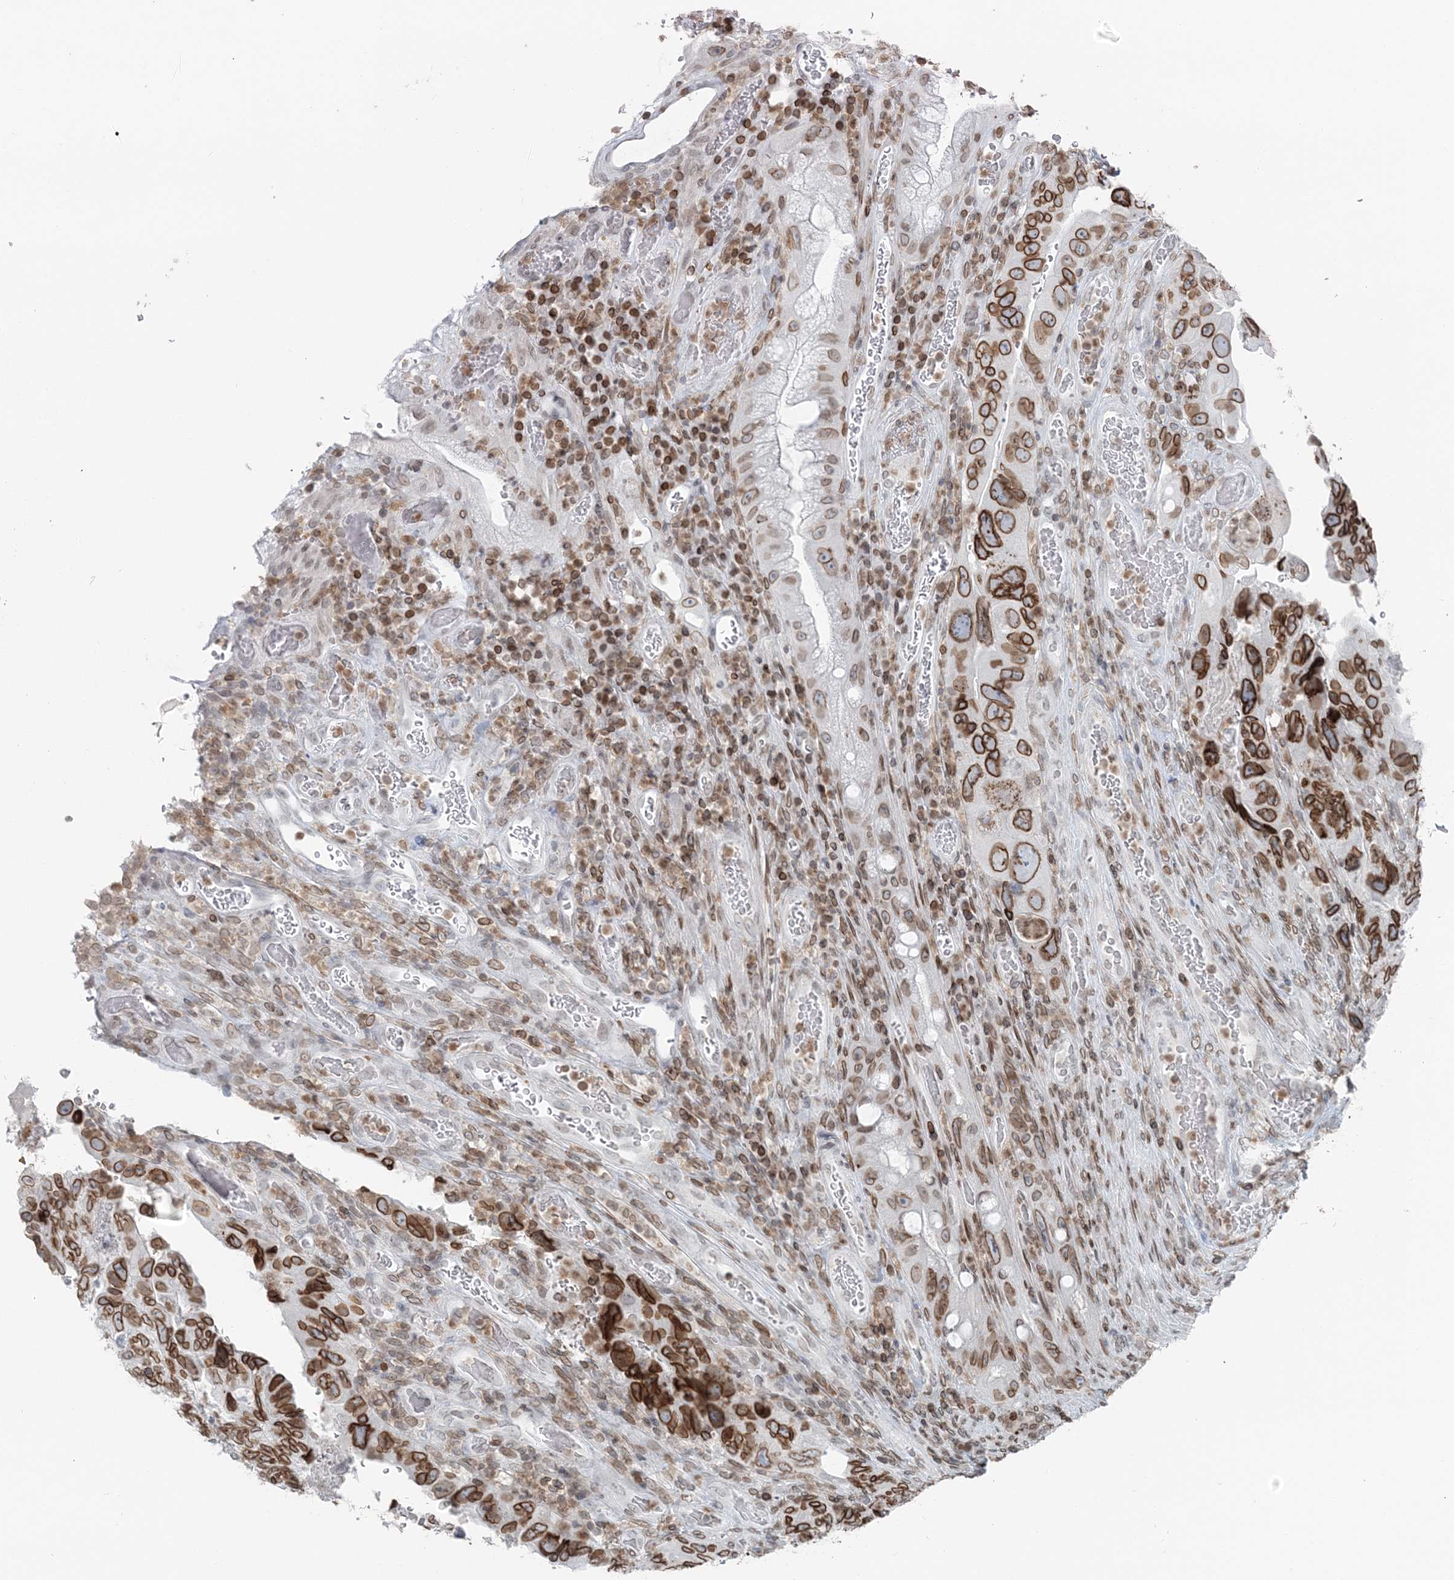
{"staining": {"intensity": "moderate", "quantity": ">75%", "location": "cytoplasmic/membranous,nuclear"}, "tissue": "colorectal cancer", "cell_type": "Tumor cells", "image_type": "cancer", "snomed": [{"axis": "morphology", "description": "Adenocarcinoma, NOS"}, {"axis": "topography", "description": "Rectum"}], "caption": "A brown stain highlights moderate cytoplasmic/membranous and nuclear positivity of a protein in colorectal cancer (adenocarcinoma) tumor cells.", "gene": "GJD4", "patient": {"sex": "male", "age": 63}}